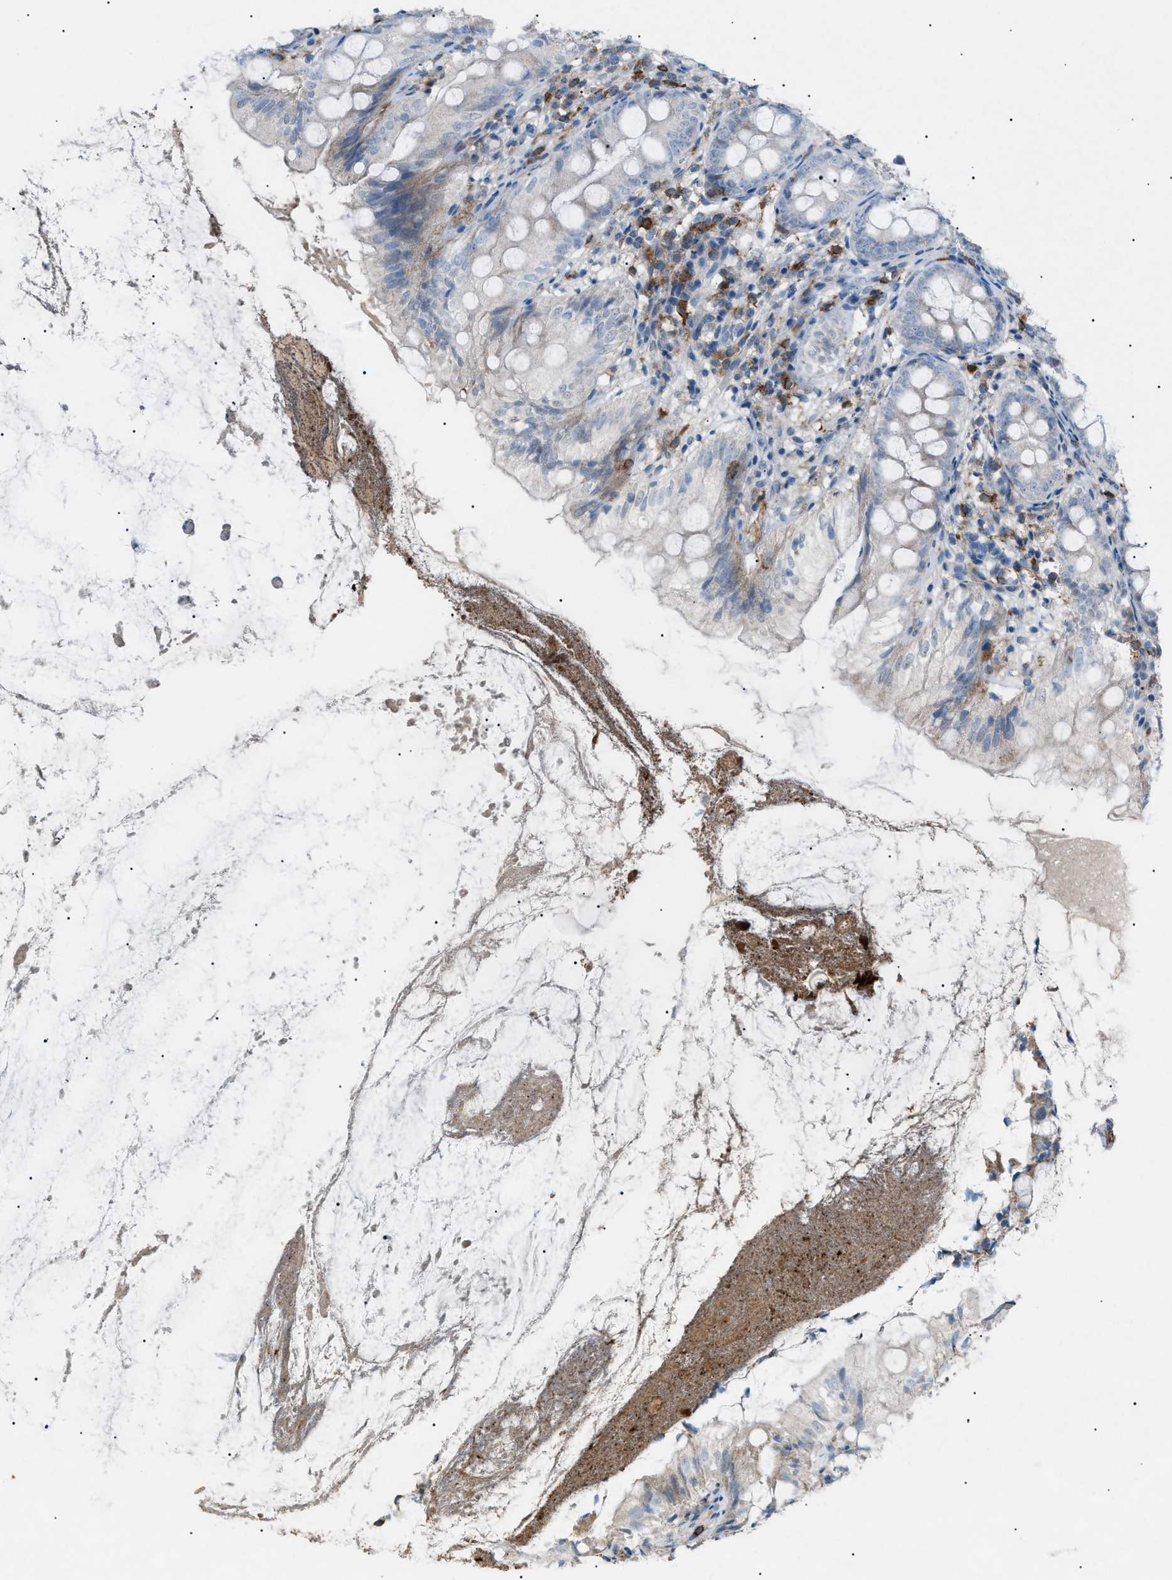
{"staining": {"intensity": "negative", "quantity": "none", "location": "none"}, "tissue": "appendix", "cell_type": "Glandular cells", "image_type": "normal", "snomed": [{"axis": "morphology", "description": "Normal tissue, NOS"}, {"axis": "topography", "description": "Appendix"}], "caption": "Glandular cells show no significant protein positivity in unremarkable appendix.", "gene": "BTK", "patient": {"sex": "female", "age": 77}}